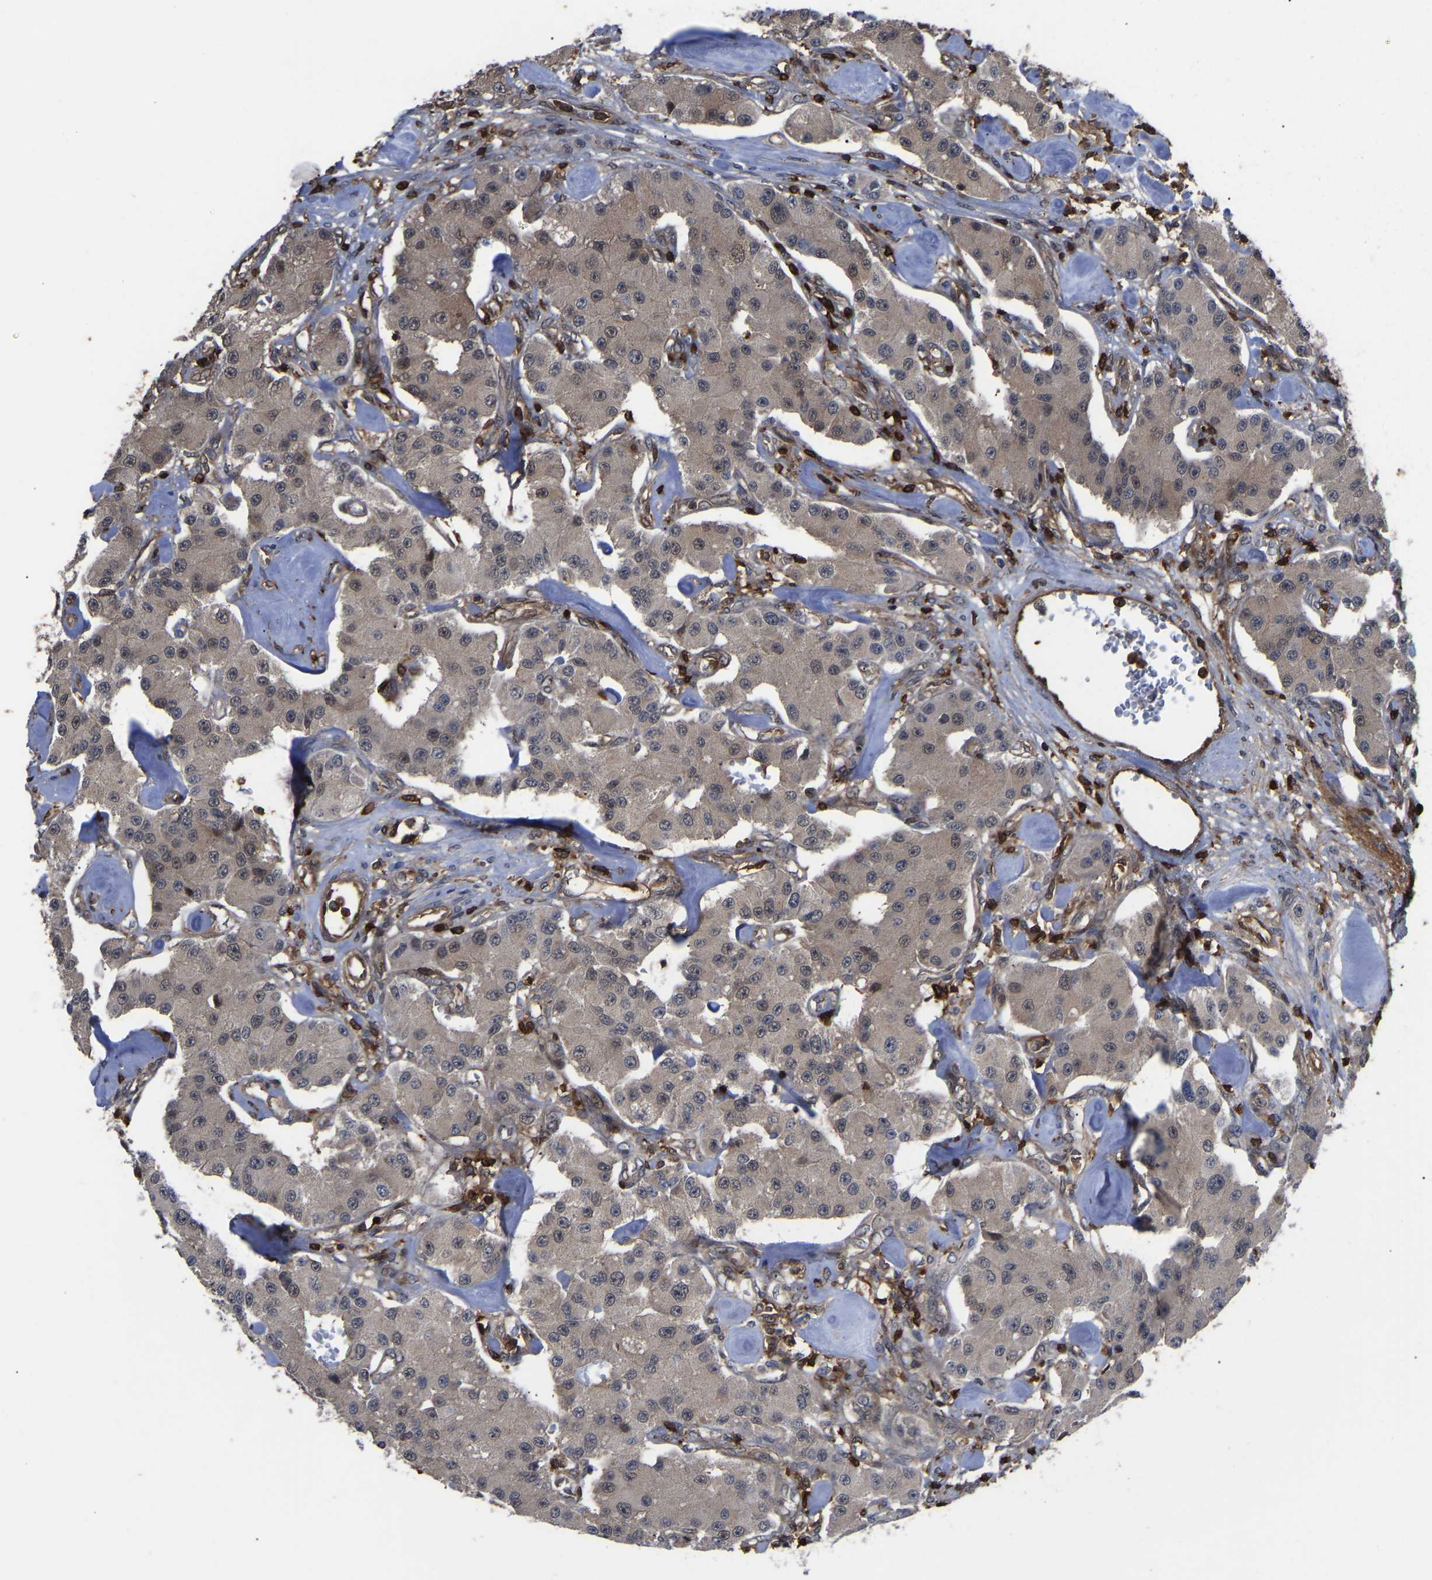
{"staining": {"intensity": "weak", "quantity": ">75%", "location": "cytoplasmic/membranous"}, "tissue": "carcinoid", "cell_type": "Tumor cells", "image_type": "cancer", "snomed": [{"axis": "morphology", "description": "Carcinoid, malignant, NOS"}, {"axis": "topography", "description": "Pancreas"}], "caption": "DAB (3,3'-diaminobenzidine) immunohistochemical staining of carcinoid reveals weak cytoplasmic/membranous protein positivity in about >75% of tumor cells. The protein of interest is shown in brown color, while the nuclei are stained blue.", "gene": "CIT", "patient": {"sex": "male", "age": 41}}